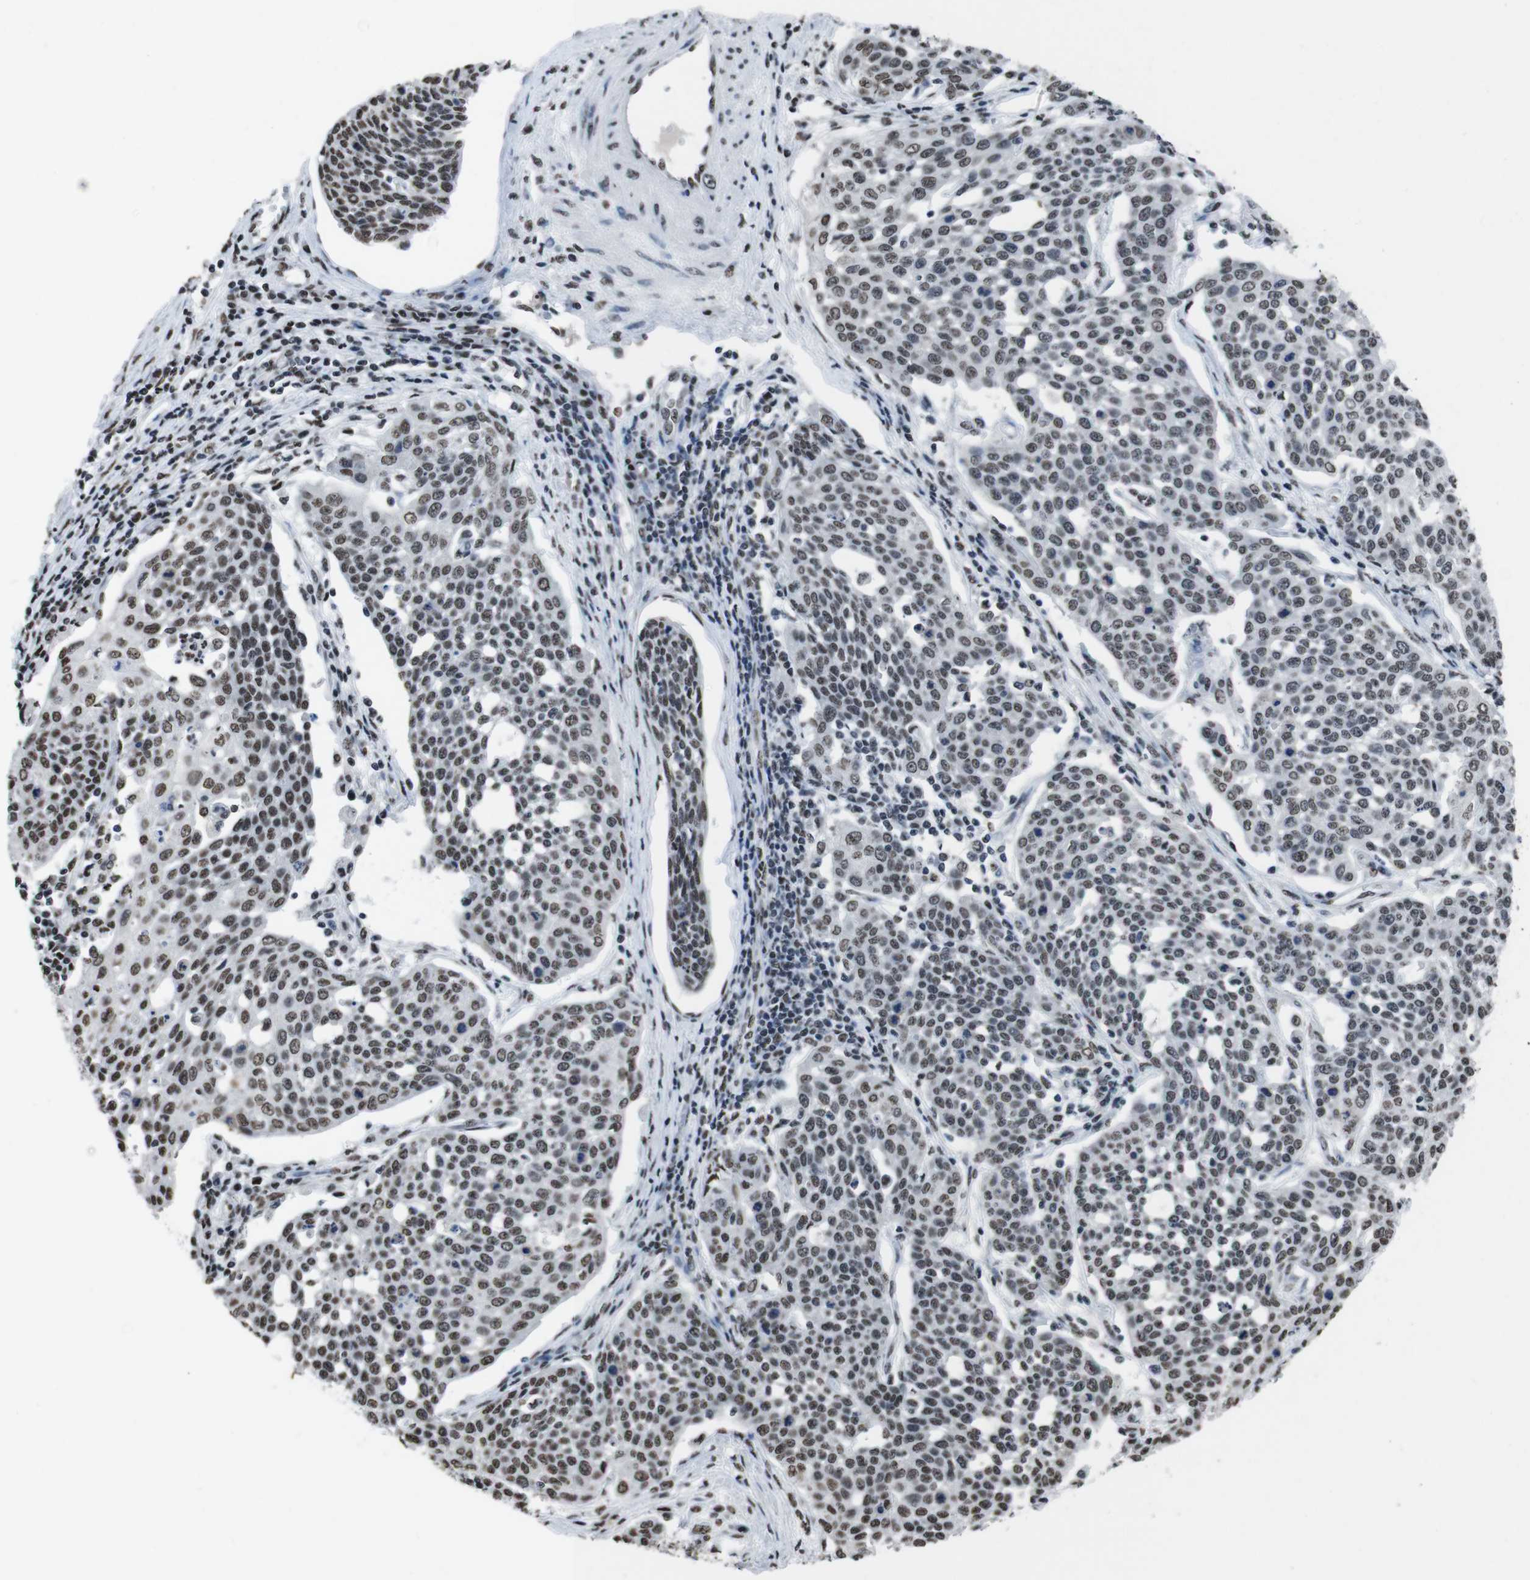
{"staining": {"intensity": "moderate", "quantity": ">75%", "location": "nuclear"}, "tissue": "cervical cancer", "cell_type": "Tumor cells", "image_type": "cancer", "snomed": [{"axis": "morphology", "description": "Squamous cell carcinoma, NOS"}, {"axis": "topography", "description": "Cervix"}], "caption": "IHC (DAB (3,3'-diaminobenzidine)) staining of human cervical cancer (squamous cell carcinoma) reveals moderate nuclear protein expression in about >75% of tumor cells. (Stains: DAB (3,3'-diaminobenzidine) in brown, nuclei in blue, Microscopy: brightfield microscopy at high magnification).", "gene": "PIP4P2", "patient": {"sex": "female", "age": 34}}